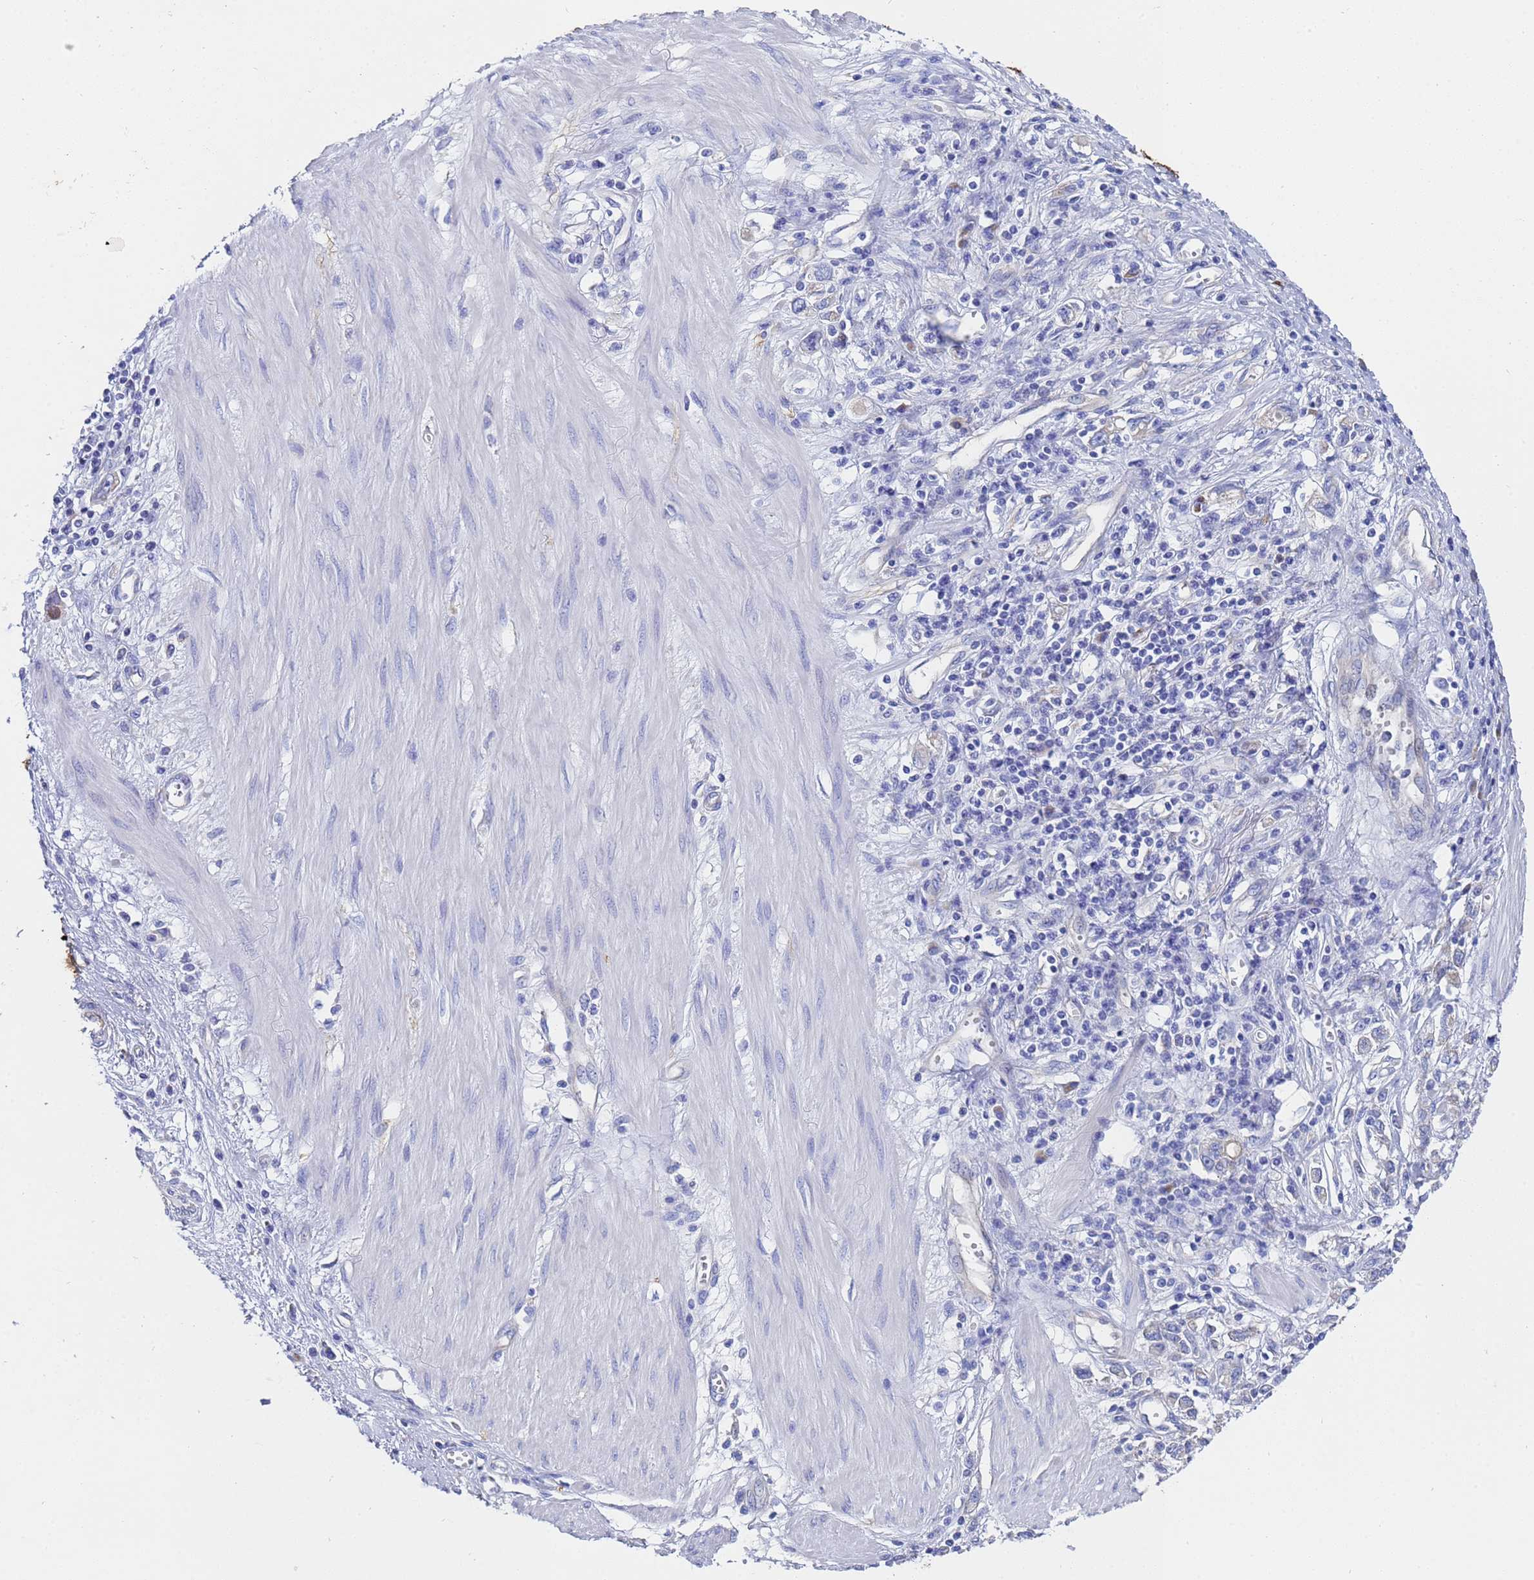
{"staining": {"intensity": "negative", "quantity": "none", "location": "none"}, "tissue": "stomach cancer", "cell_type": "Tumor cells", "image_type": "cancer", "snomed": [{"axis": "morphology", "description": "Adenocarcinoma, NOS"}, {"axis": "topography", "description": "Stomach"}], "caption": "A photomicrograph of stomach cancer stained for a protein shows no brown staining in tumor cells. Nuclei are stained in blue.", "gene": "TM4SF4", "patient": {"sex": "female", "age": 76}}